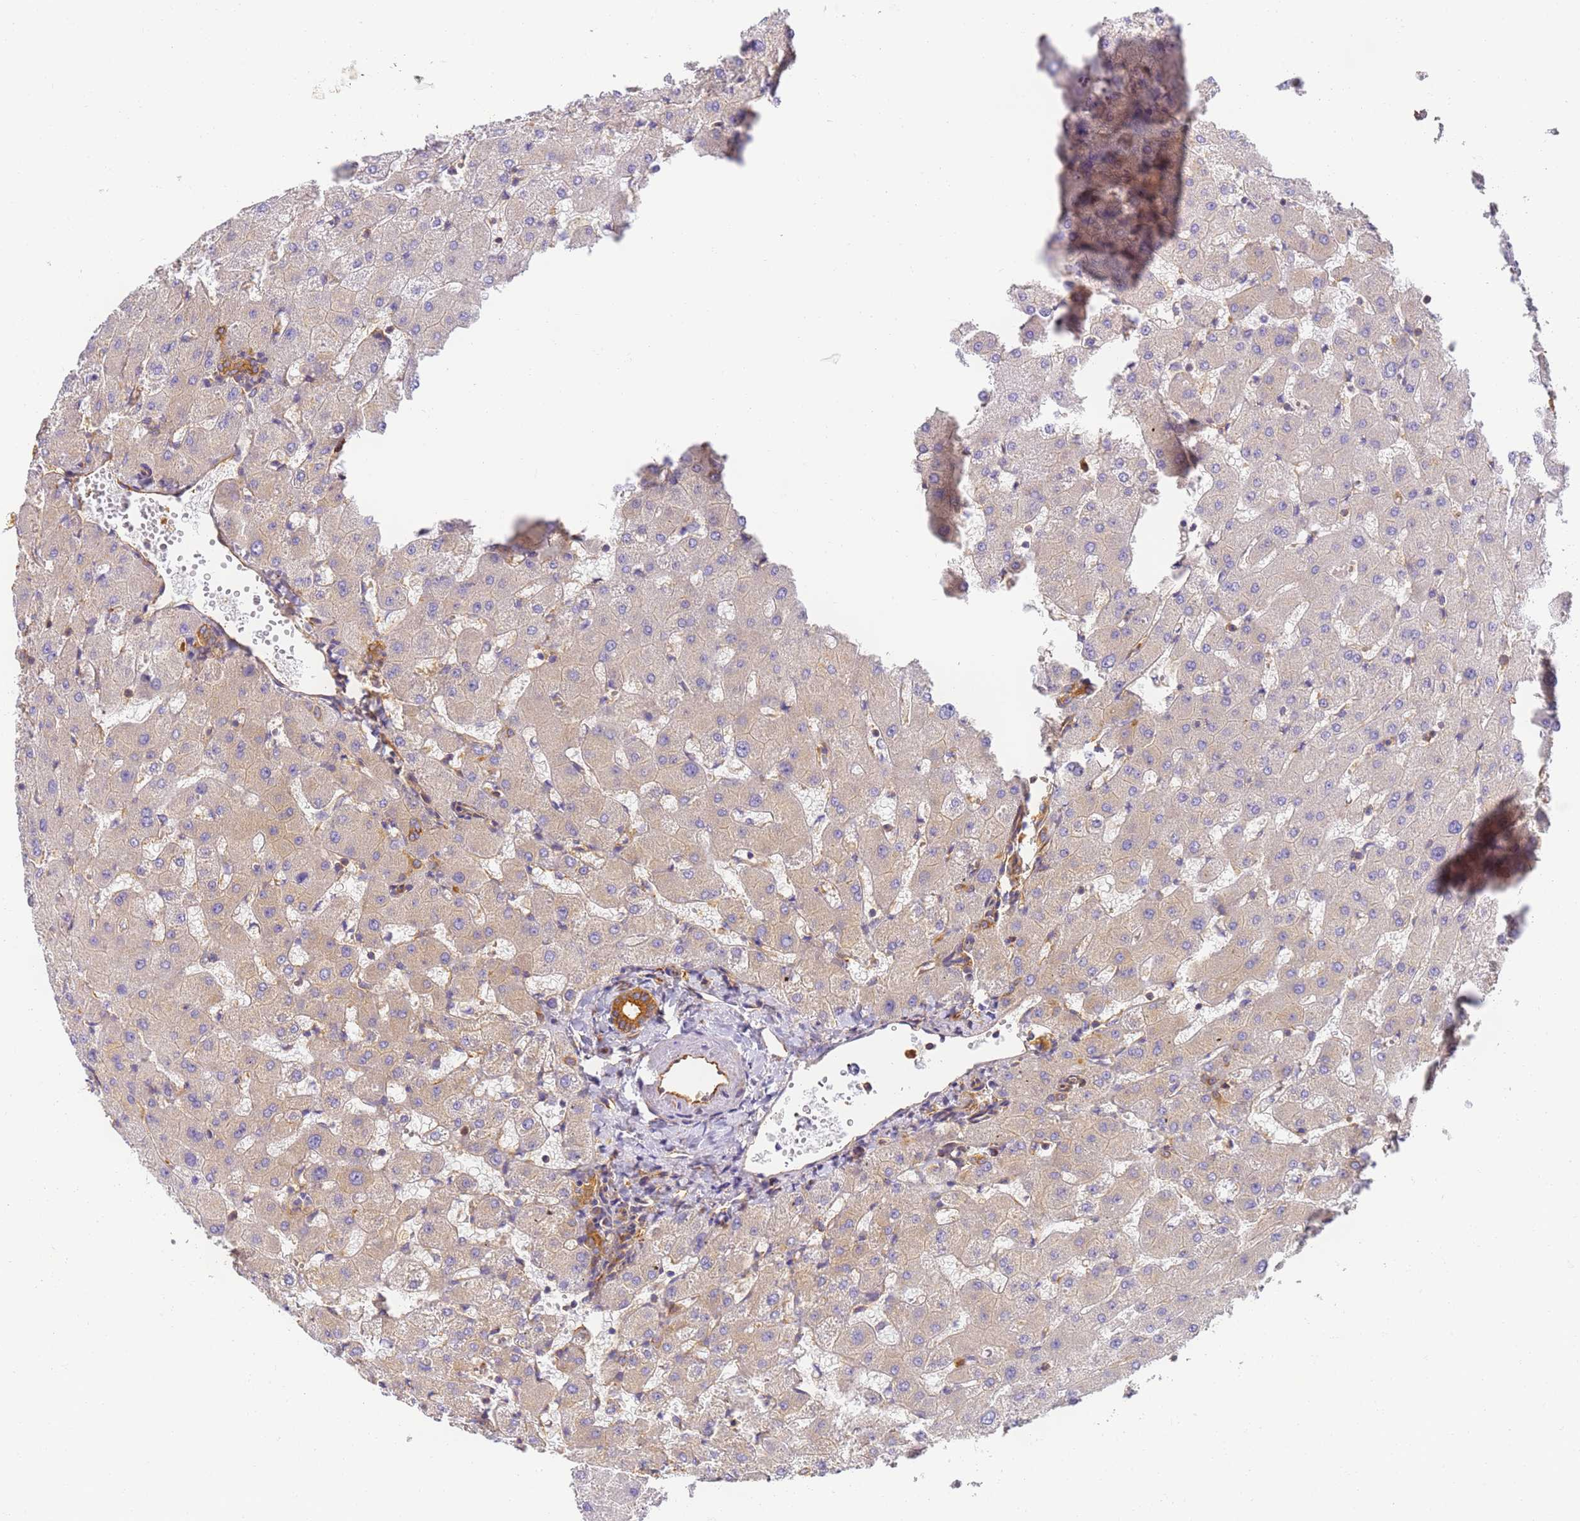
{"staining": {"intensity": "moderate", "quantity": ">75%", "location": "cytoplasmic/membranous"}, "tissue": "liver", "cell_type": "Cholangiocytes", "image_type": "normal", "snomed": [{"axis": "morphology", "description": "Normal tissue, NOS"}, {"axis": "topography", "description": "Liver"}], "caption": "Approximately >75% of cholangiocytes in benign human liver reveal moderate cytoplasmic/membranous protein positivity as visualized by brown immunohistochemical staining.", "gene": "DYNC1I2", "patient": {"sex": "female", "age": 63}}